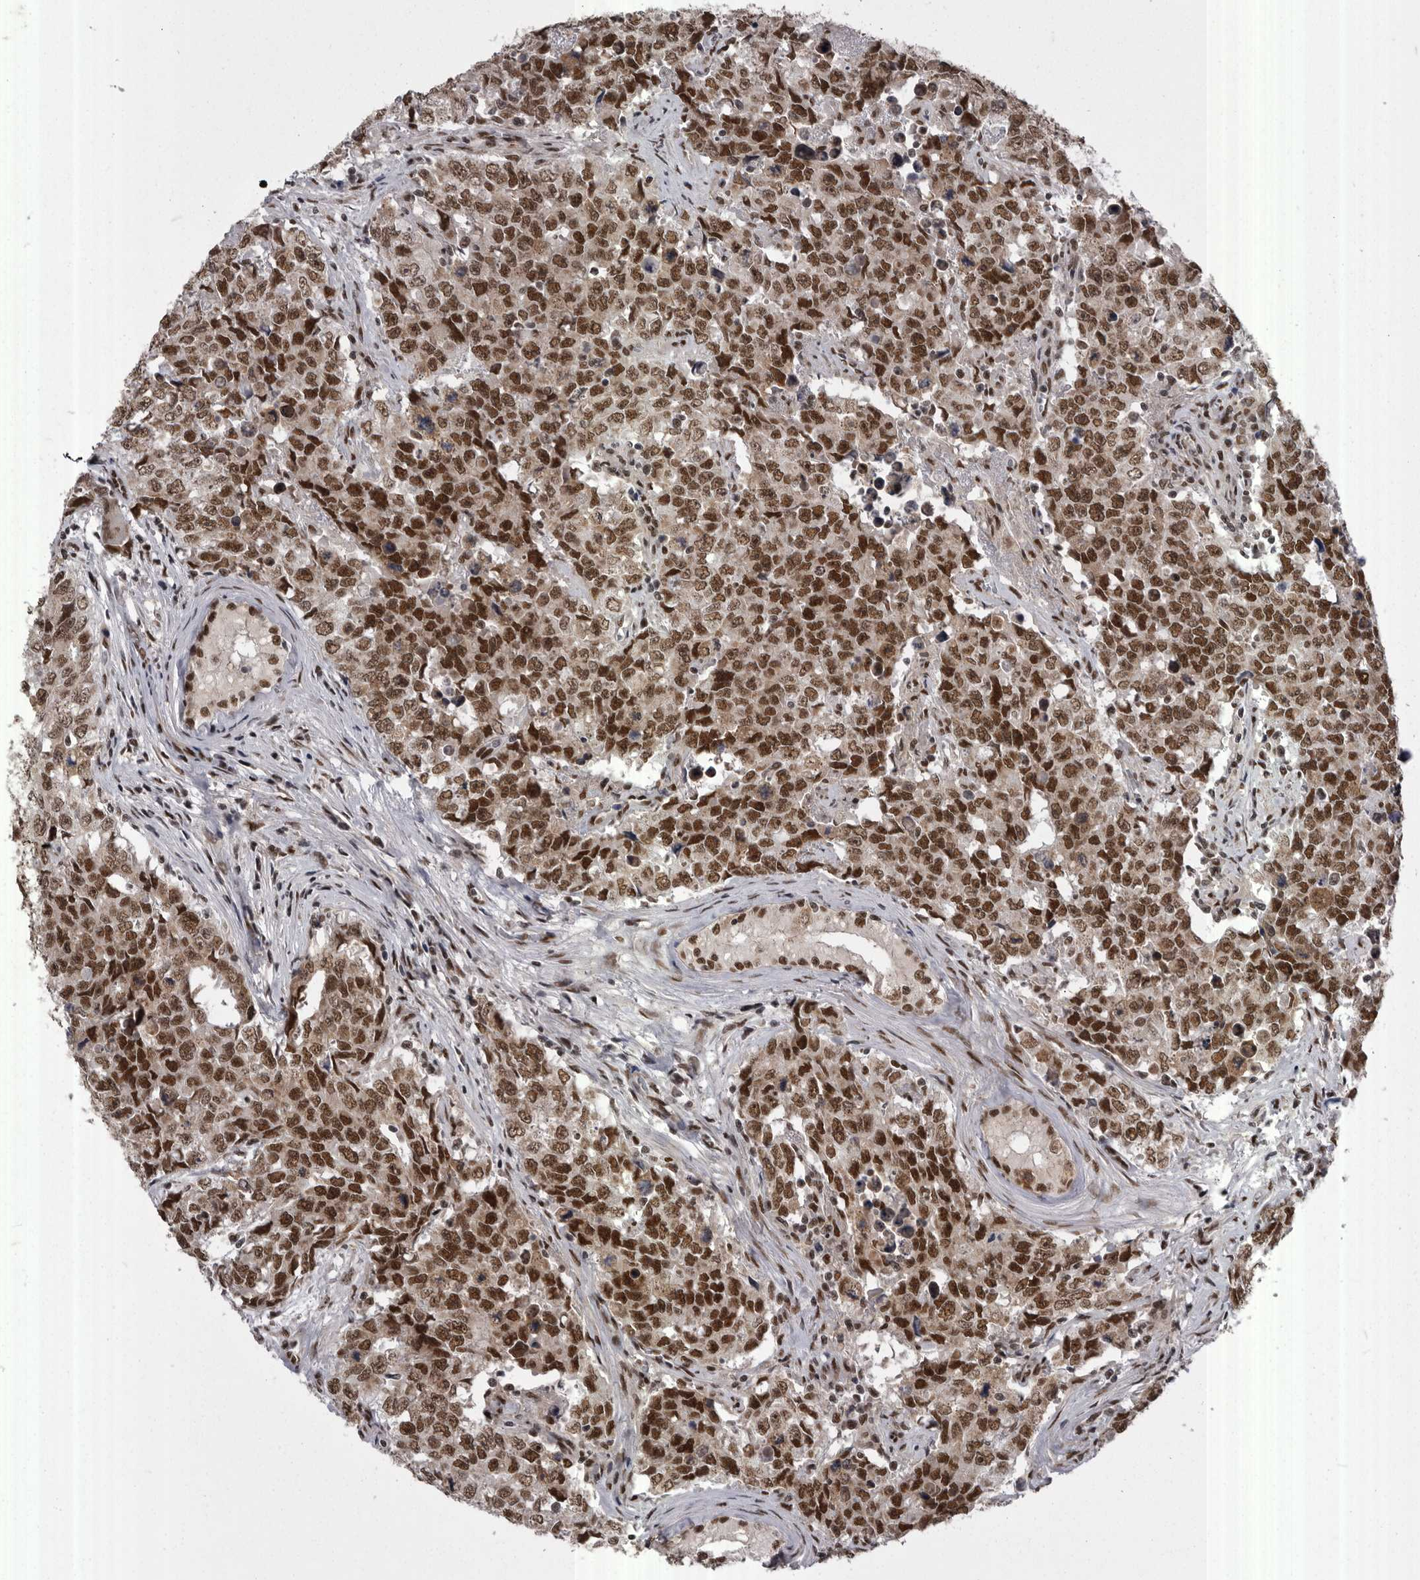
{"staining": {"intensity": "strong", "quantity": ">75%", "location": "nuclear"}, "tissue": "testis cancer", "cell_type": "Tumor cells", "image_type": "cancer", "snomed": [{"axis": "morphology", "description": "Carcinoma, Embryonal, NOS"}, {"axis": "topography", "description": "Testis"}], "caption": "This photomicrograph reveals immunohistochemistry (IHC) staining of human testis embryonal carcinoma, with high strong nuclear staining in approximately >75% of tumor cells.", "gene": "MEPCE", "patient": {"sex": "male", "age": 28}}